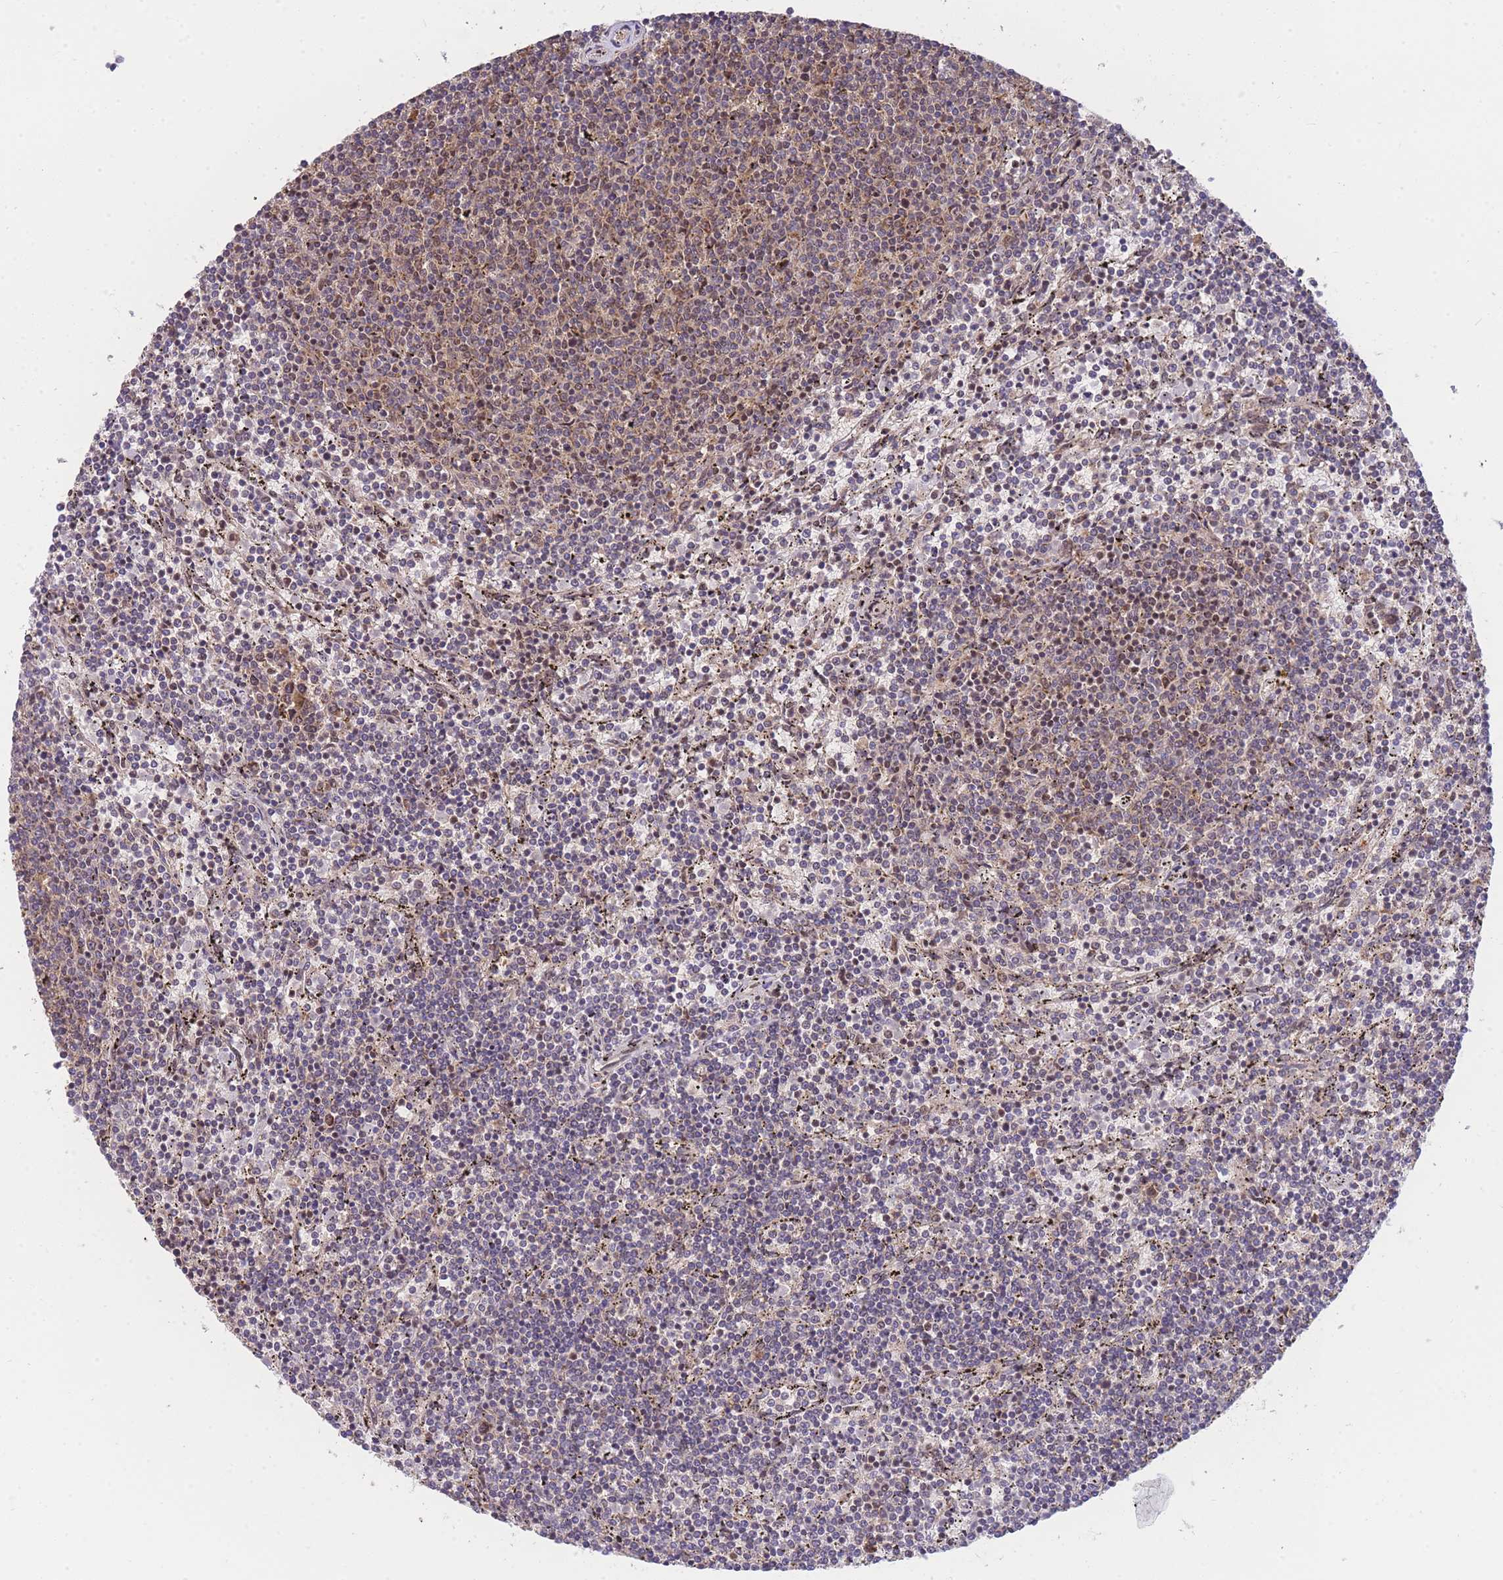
{"staining": {"intensity": "weak", "quantity": "25%-75%", "location": "cytoplasmic/membranous"}, "tissue": "lymphoma", "cell_type": "Tumor cells", "image_type": "cancer", "snomed": [{"axis": "morphology", "description": "Malignant lymphoma, non-Hodgkin's type, Low grade"}, {"axis": "topography", "description": "Spleen"}], "caption": "High-power microscopy captured an immunohistochemistry (IHC) micrograph of low-grade malignant lymphoma, non-Hodgkin's type, revealing weak cytoplasmic/membranous positivity in approximately 25%-75% of tumor cells.", "gene": "MRPL23", "patient": {"sex": "female", "age": 50}}